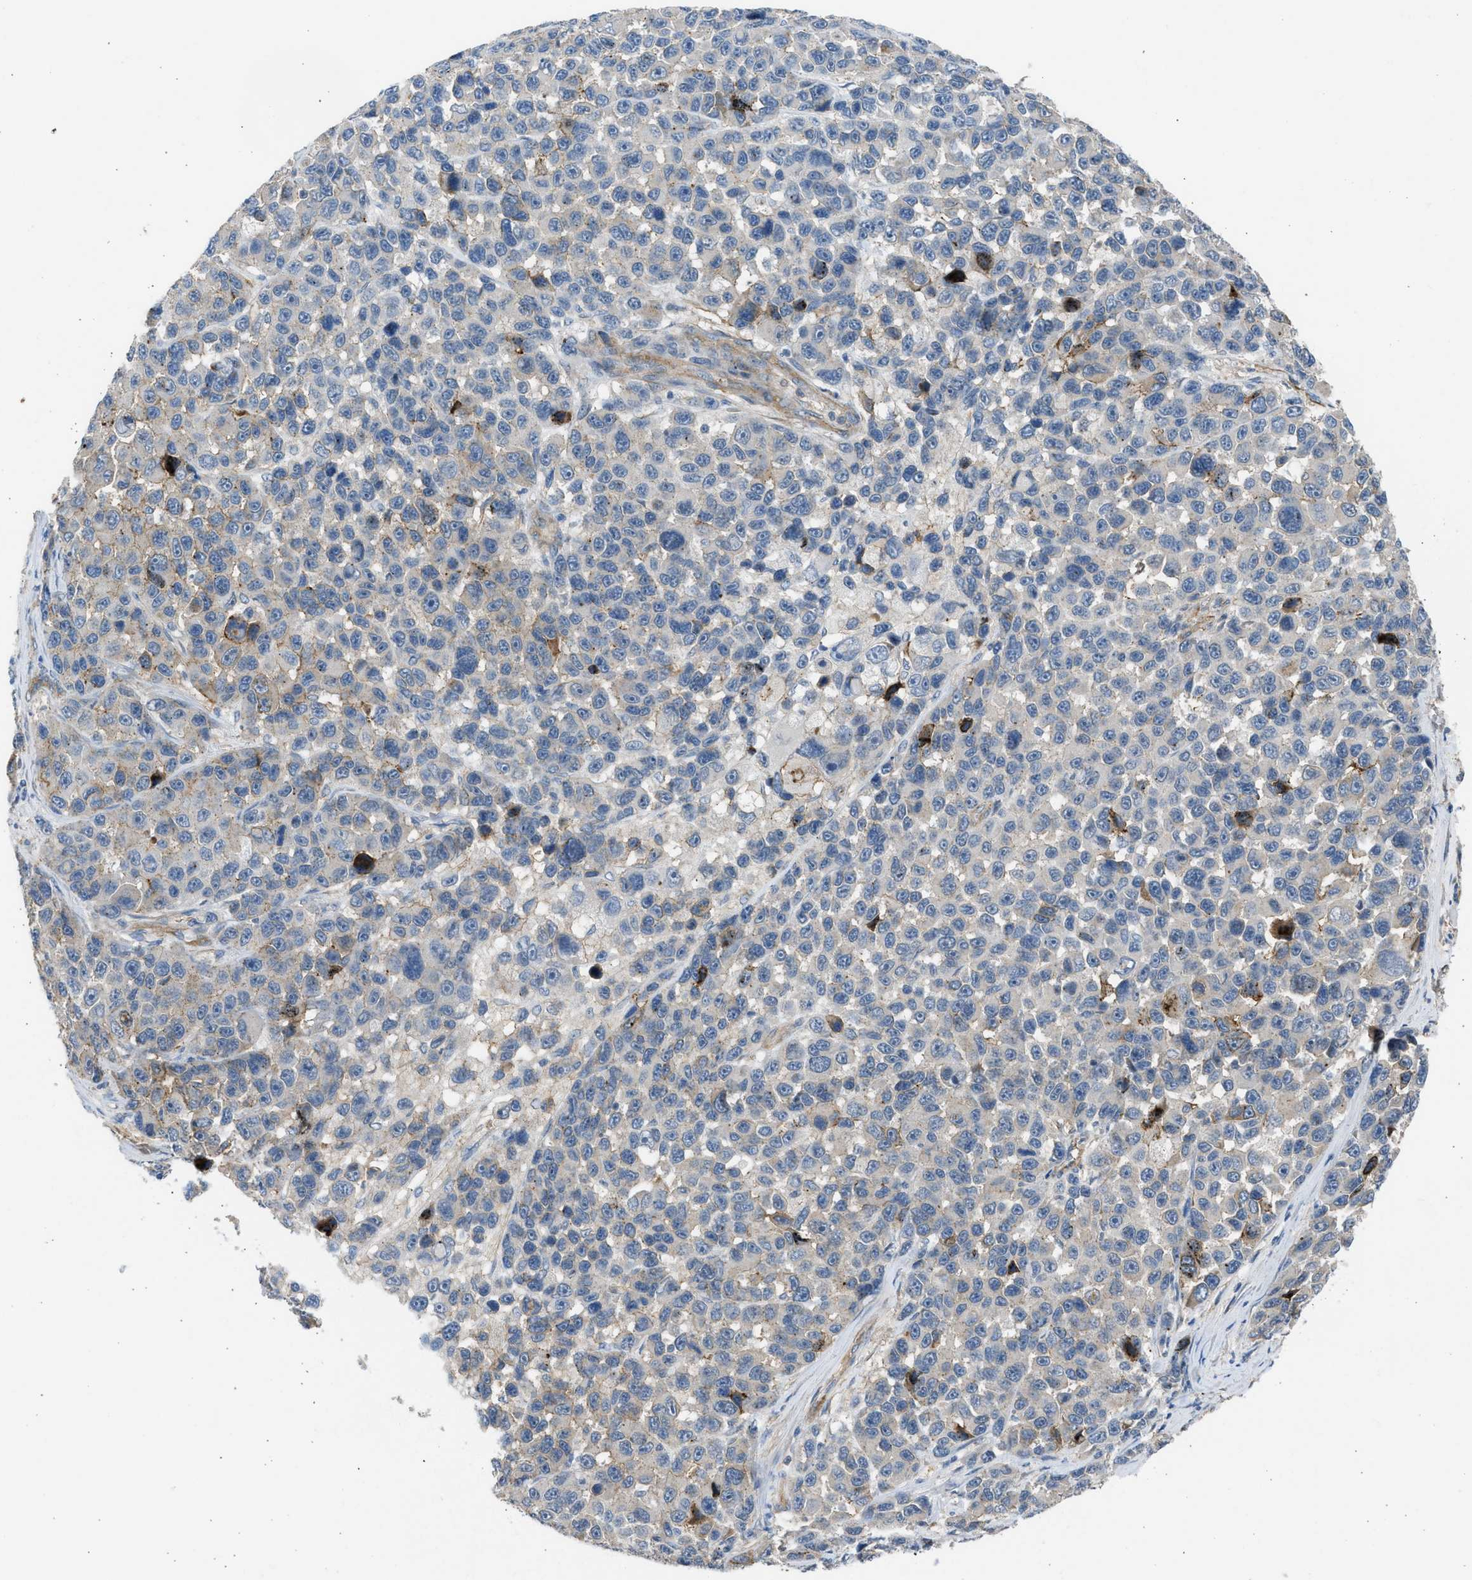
{"staining": {"intensity": "negative", "quantity": "none", "location": "none"}, "tissue": "melanoma", "cell_type": "Tumor cells", "image_type": "cancer", "snomed": [{"axis": "morphology", "description": "Malignant melanoma, NOS"}, {"axis": "topography", "description": "Skin"}], "caption": "Immunohistochemistry (IHC) image of human melanoma stained for a protein (brown), which displays no staining in tumor cells.", "gene": "PCNX3", "patient": {"sex": "male", "age": 53}}